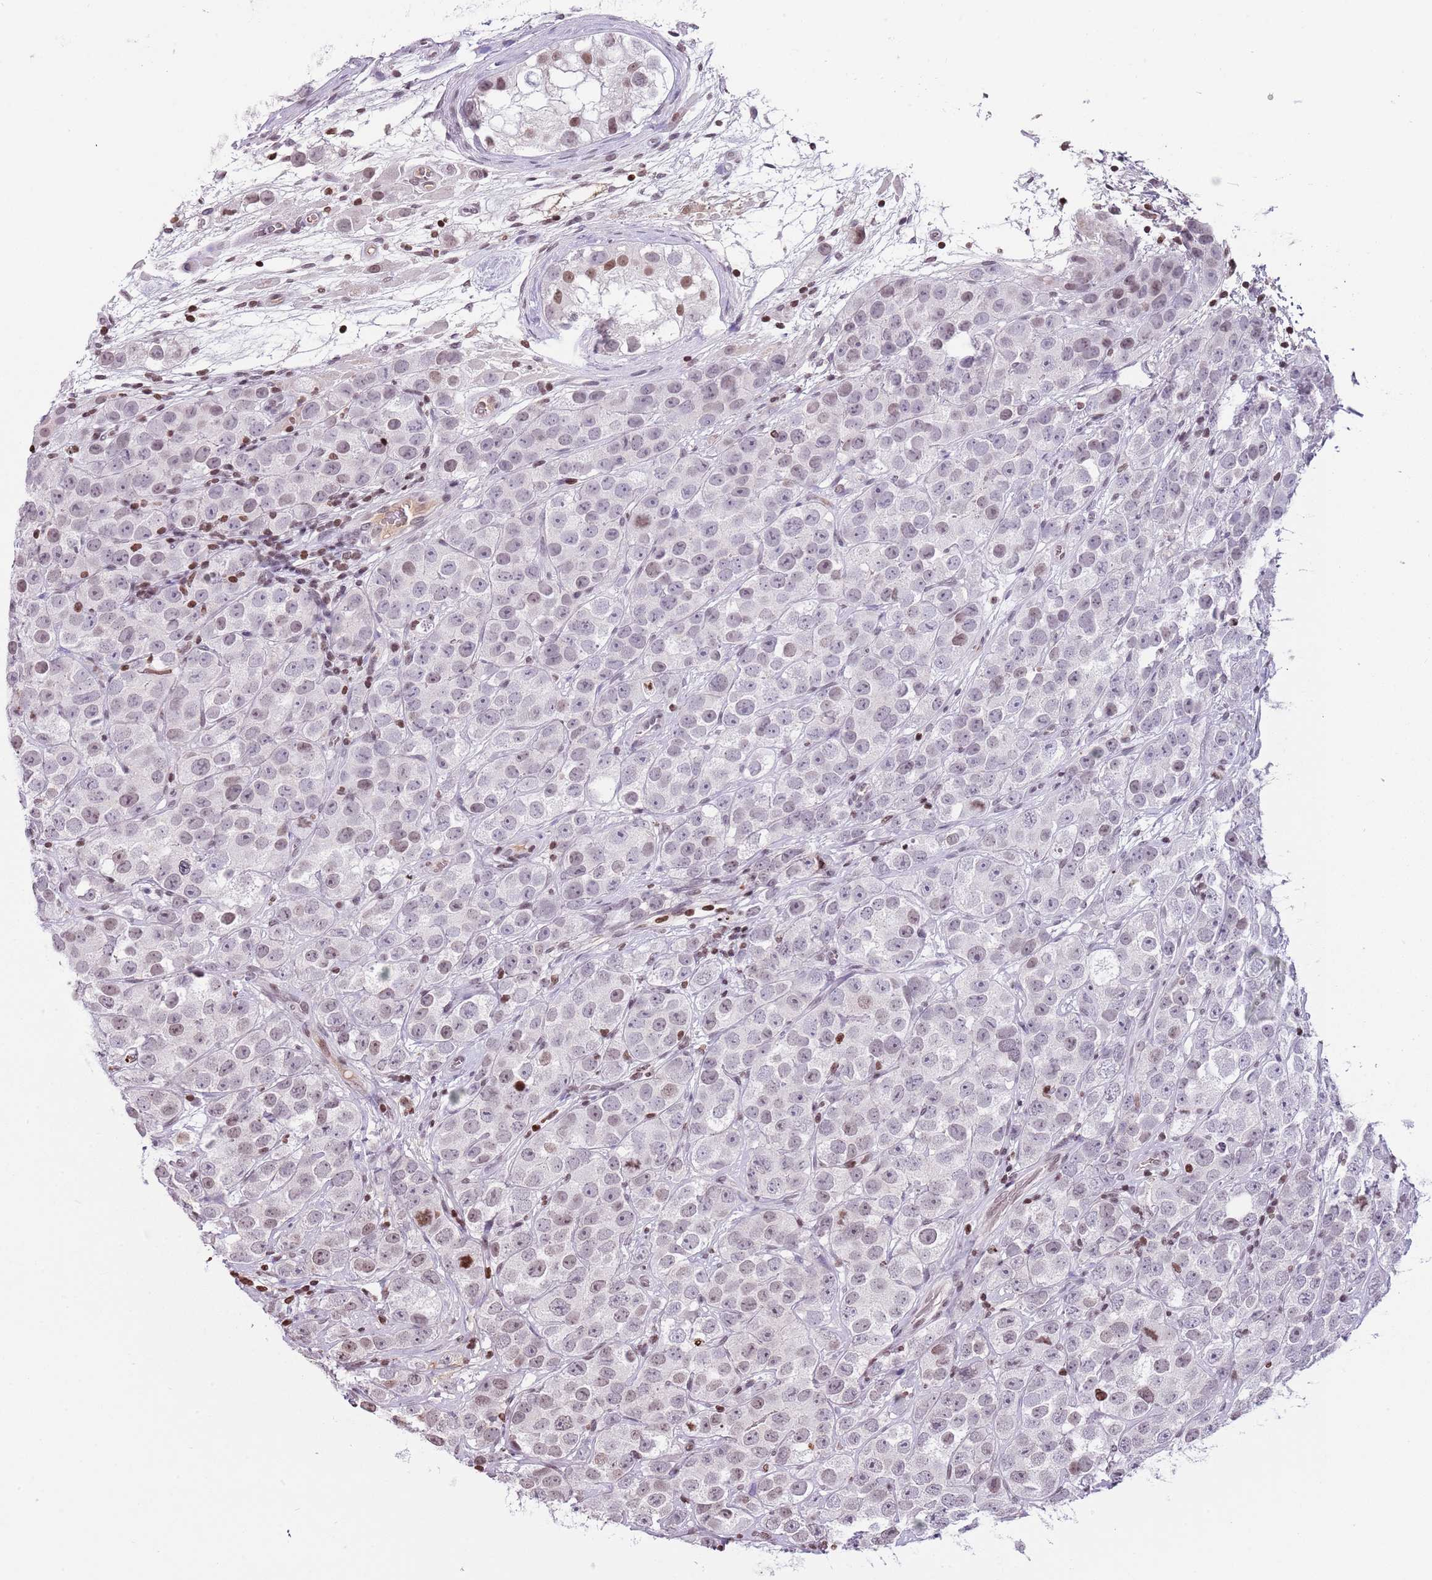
{"staining": {"intensity": "weak", "quantity": "<25%", "location": "nuclear"}, "tissue": "testis cancer", "cell_type": "Tumor cells", "image_type": "cancer", "snomed": [{"axis": "morphology", "description": "Seminoma, NOS"}, {"axis": "topography", "description": "Testis"}], "caption": "IHC of testis cancer demonstrates no positivity in tumor cells.", "gene": "KPNA3", "patient": {"sex": "male", "age": 28}}